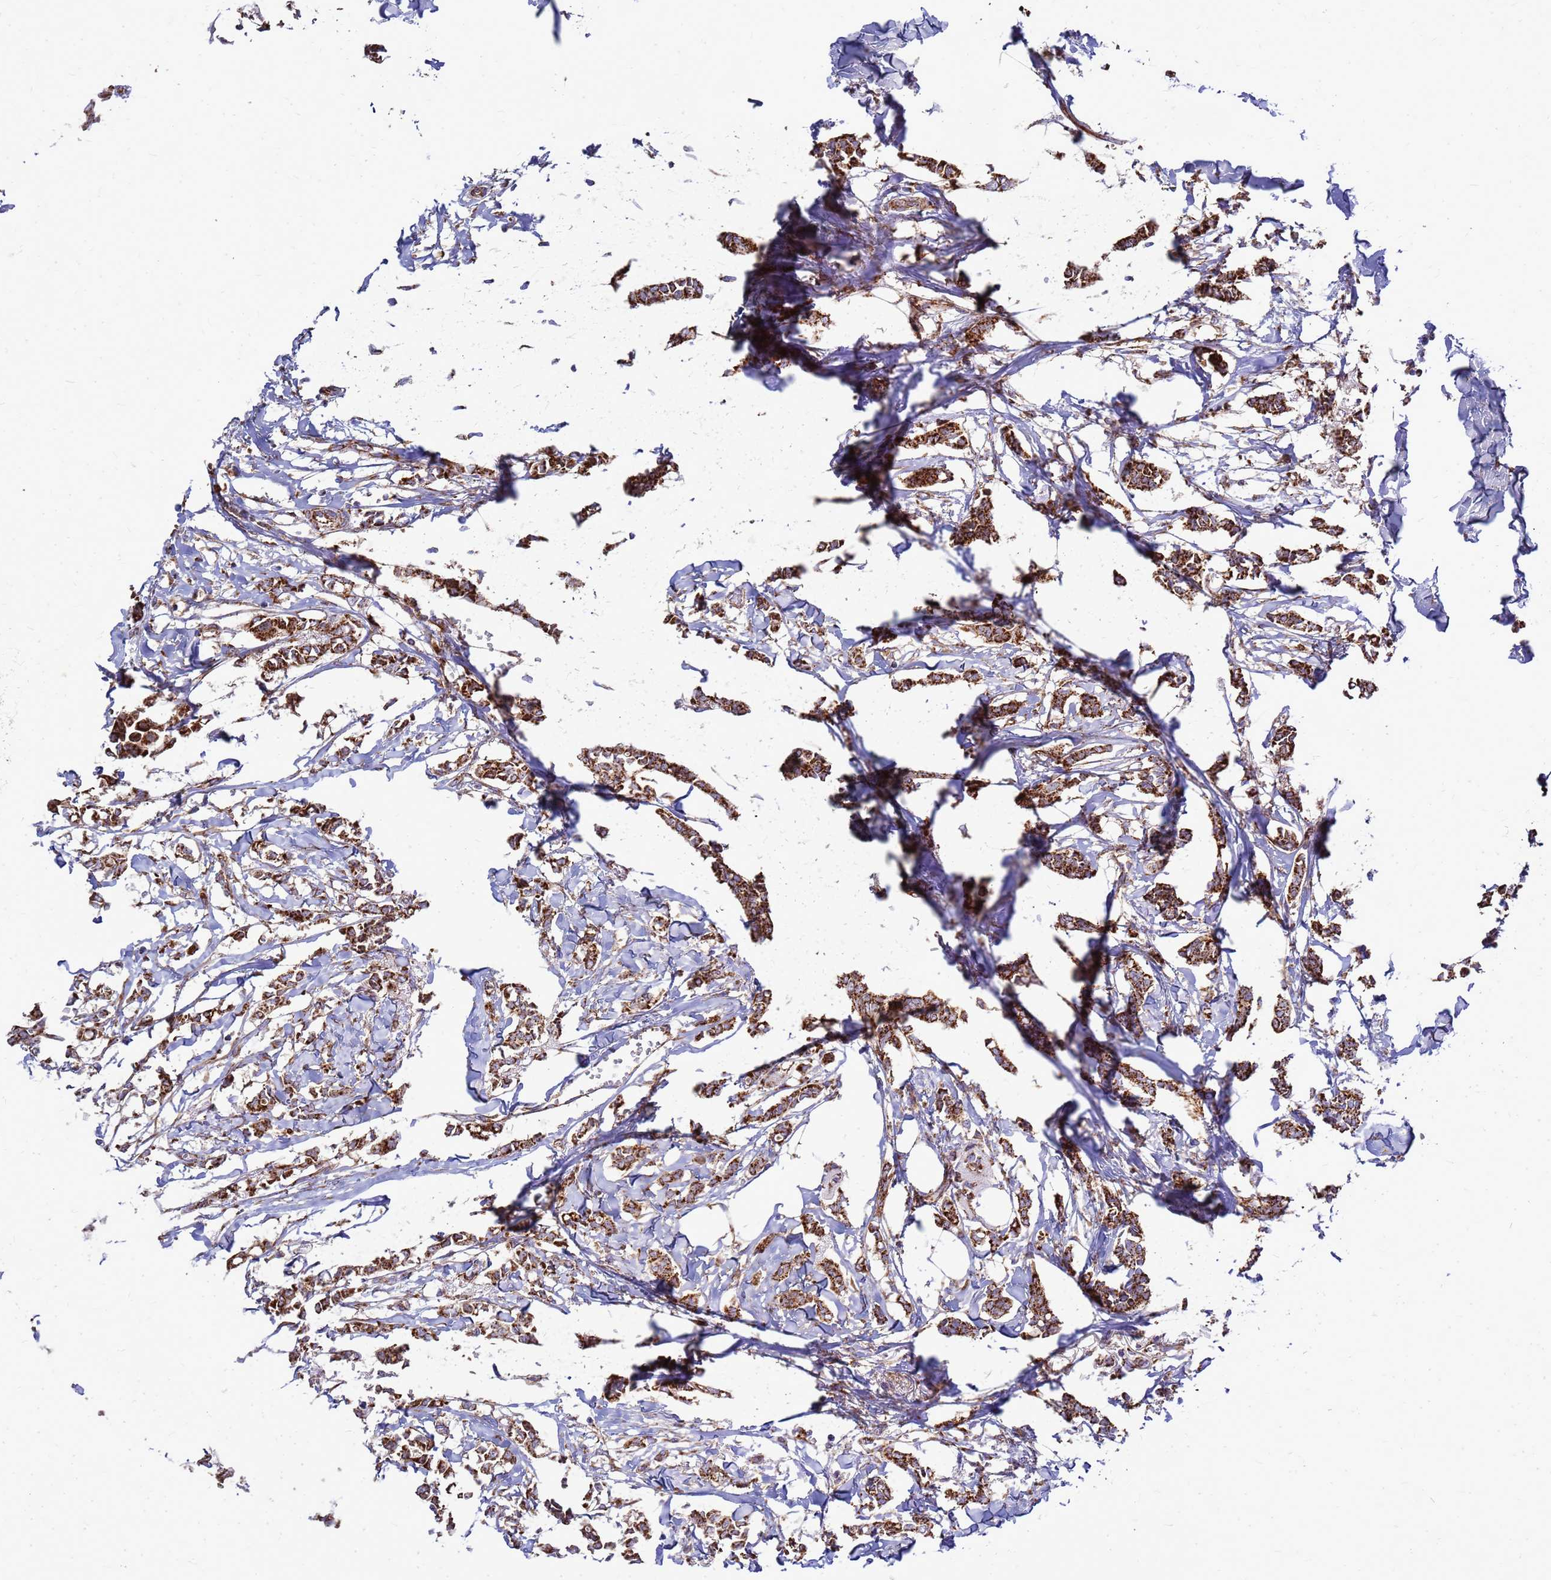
{"staining": {"intensity": "strong", "quantity": ">75%", "location": "cytoplasmic/membranous"}, "tissue": "breast cancer", "cell_type": "Tumor cells", "image_type": "cancer", "snomed": [{"axis": "morphology", "description": "Duct carcinoma"}, {"axis": "topography", "description": "Breast"}], "caption": "Protein analysis of breast cancer (intraductal carcinoma) tissue displays strong cytoplasmic/membranous staining in approximately >75% of tumor cells.", "gene": "FSTL4", "patient": {"sex": "female", "age": 41}}